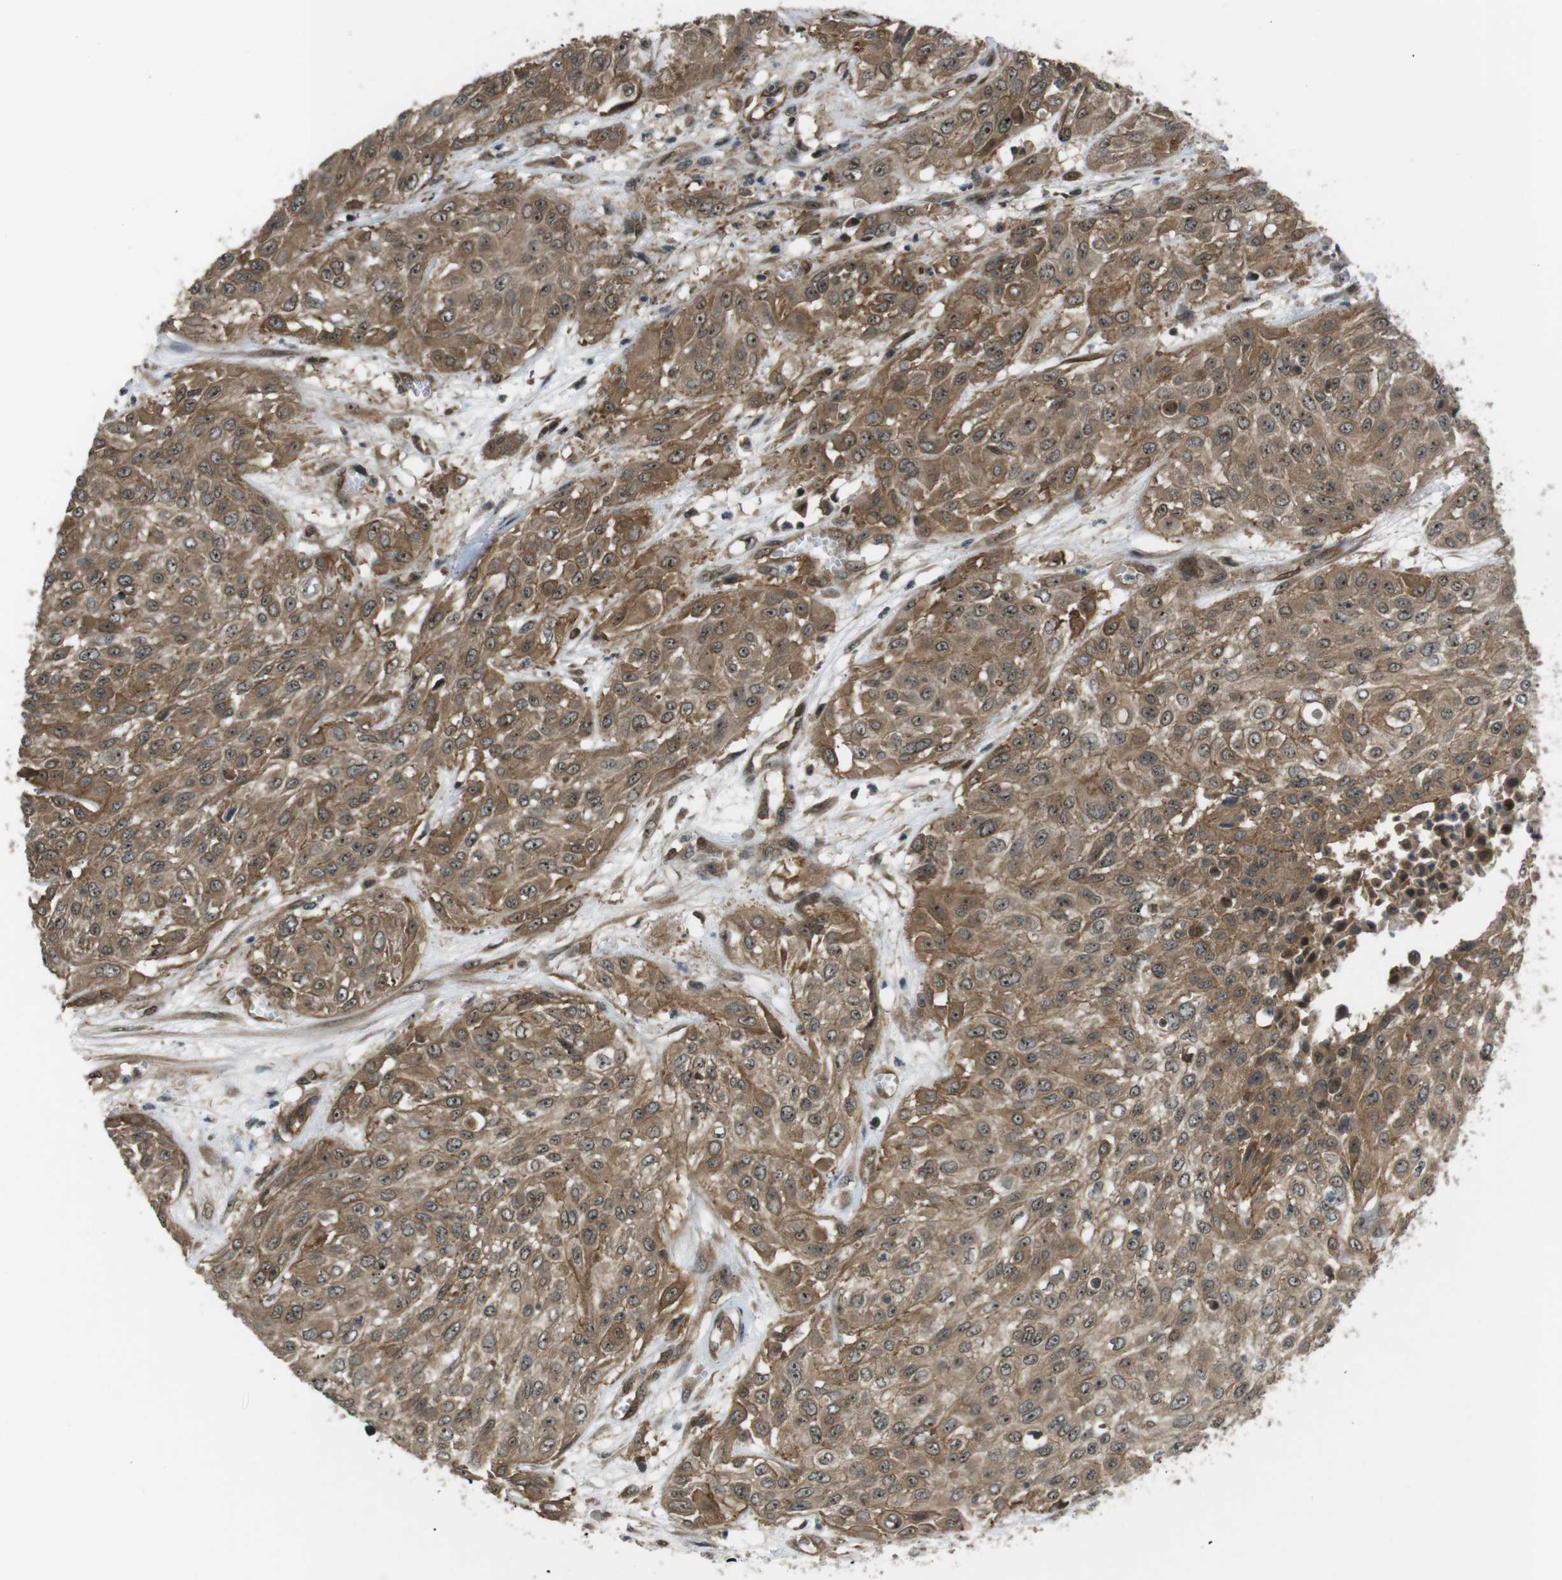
{"staining": {"intensity": "moderate", "quantity": ">75%", "location": "cytoplasmic/membranous,nuclear"}, "tissue": "urothelial cancer", "cell_type": "Tumor cells", "image_type": "cancer", "snomed": [{"axis": "morphology", "description": "Urothelial carcinoma, High grade"}, {"axis": "topography", "description": "Urinary bladder"}], "caption": "Immunohistochemical staining of human urothelial cancer demonstrates medium levels of moderate cytoplasmic/membranous and nuclear positivity in approximately >75% of tumor cells.", "gene": "TIAM2", "patient": {"sex": "male", "age": 57}}